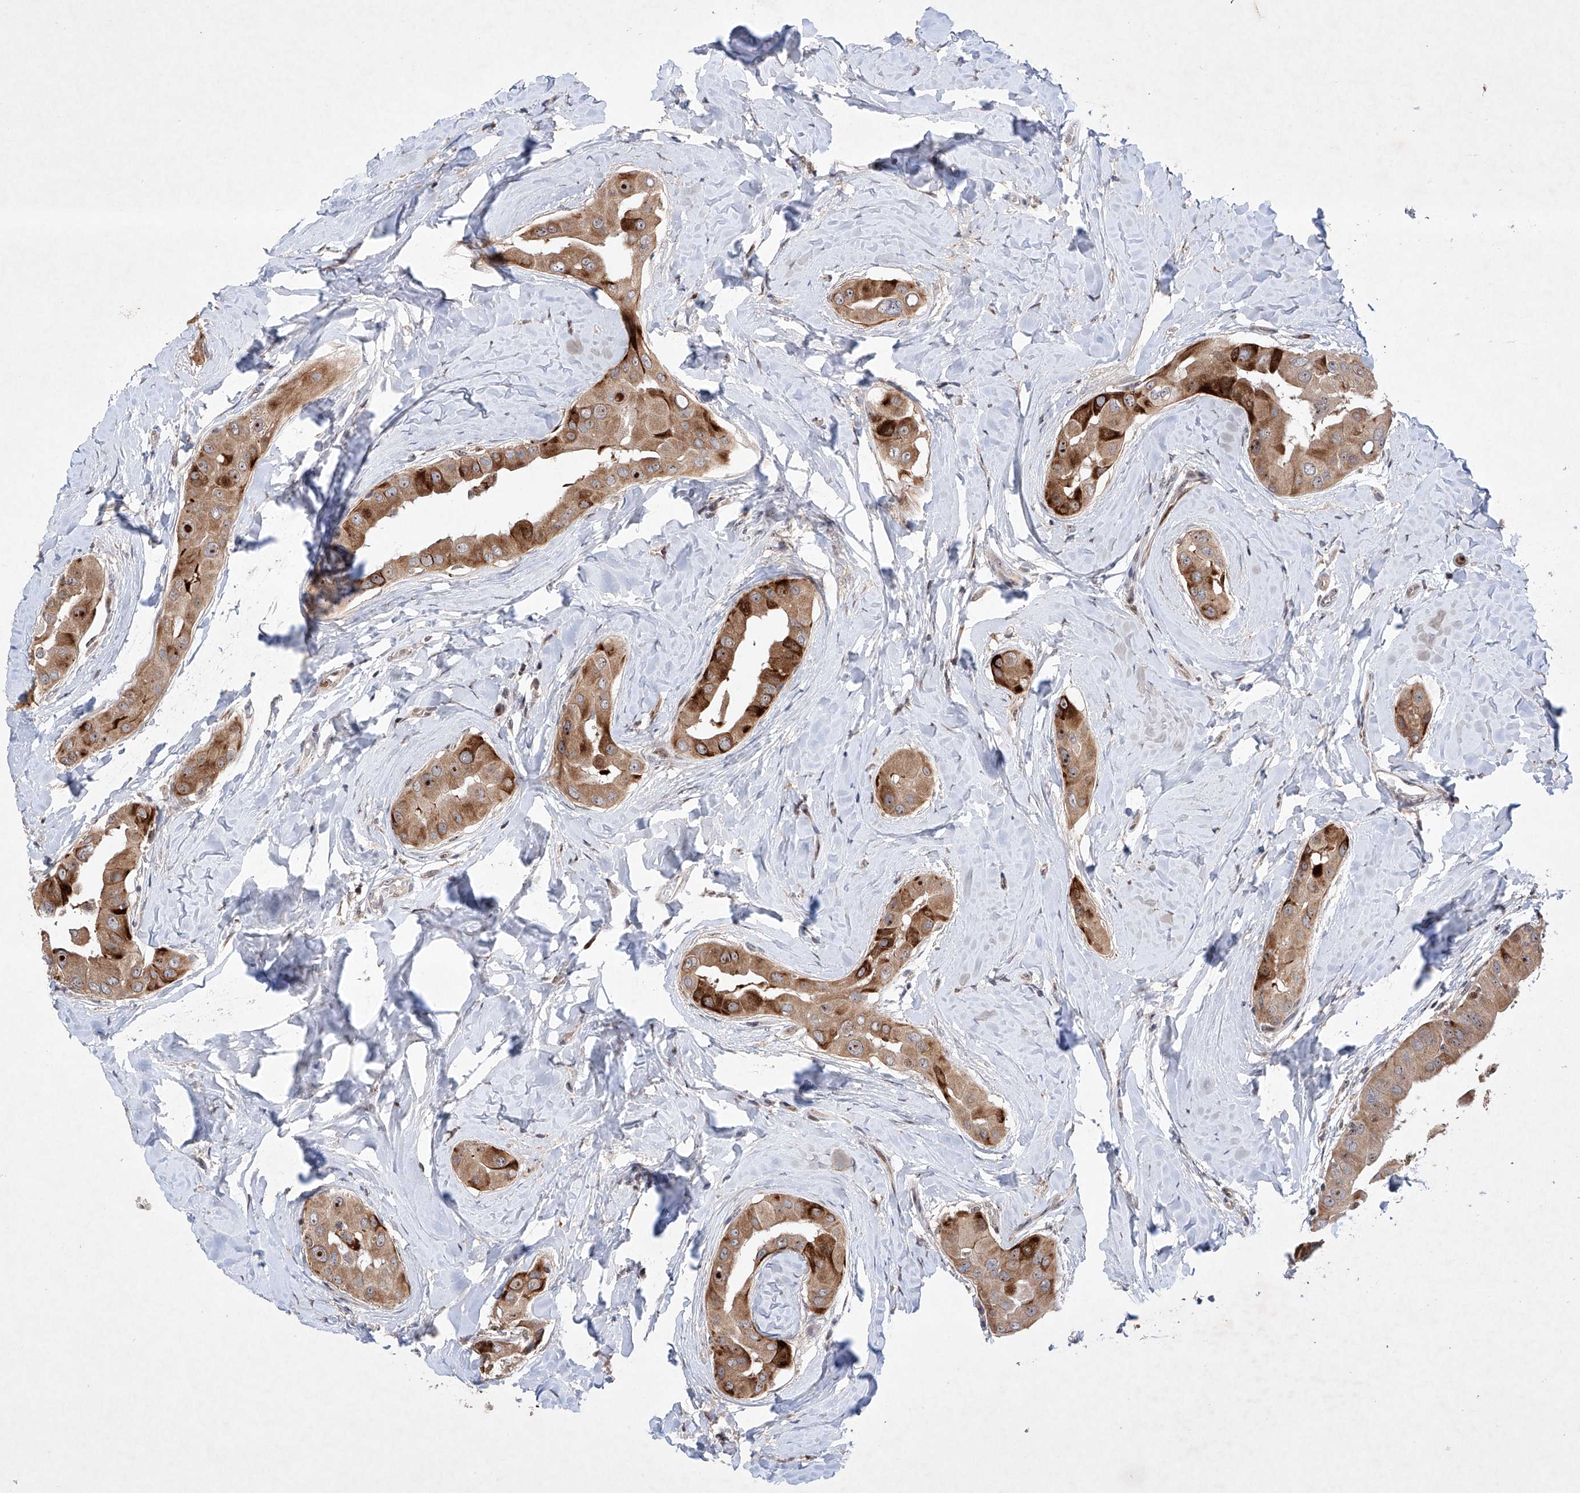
{"staining": {"intensity": "strong", "quantity": "25%-75%", "location": "cytoplasmic/membranous"}, "tissue": "thyroid cancer", "cell_type": "Tumor cells", "image_type": "cancer", "snomed": [{"axis": "morphology", "description": "Papillary adenocarcinoma, NOS"}, {"axis": "topography", "description": "Thyroid gland"}], "caption": "Immunohistochemical staining of human thyroid cancer reveals high levels of strong cytoplasmic/membranous expression in approximately 25%-75% of tumor cells.", "gene": "AFG1L", "patient": {"sex": "male", "age": 33}}